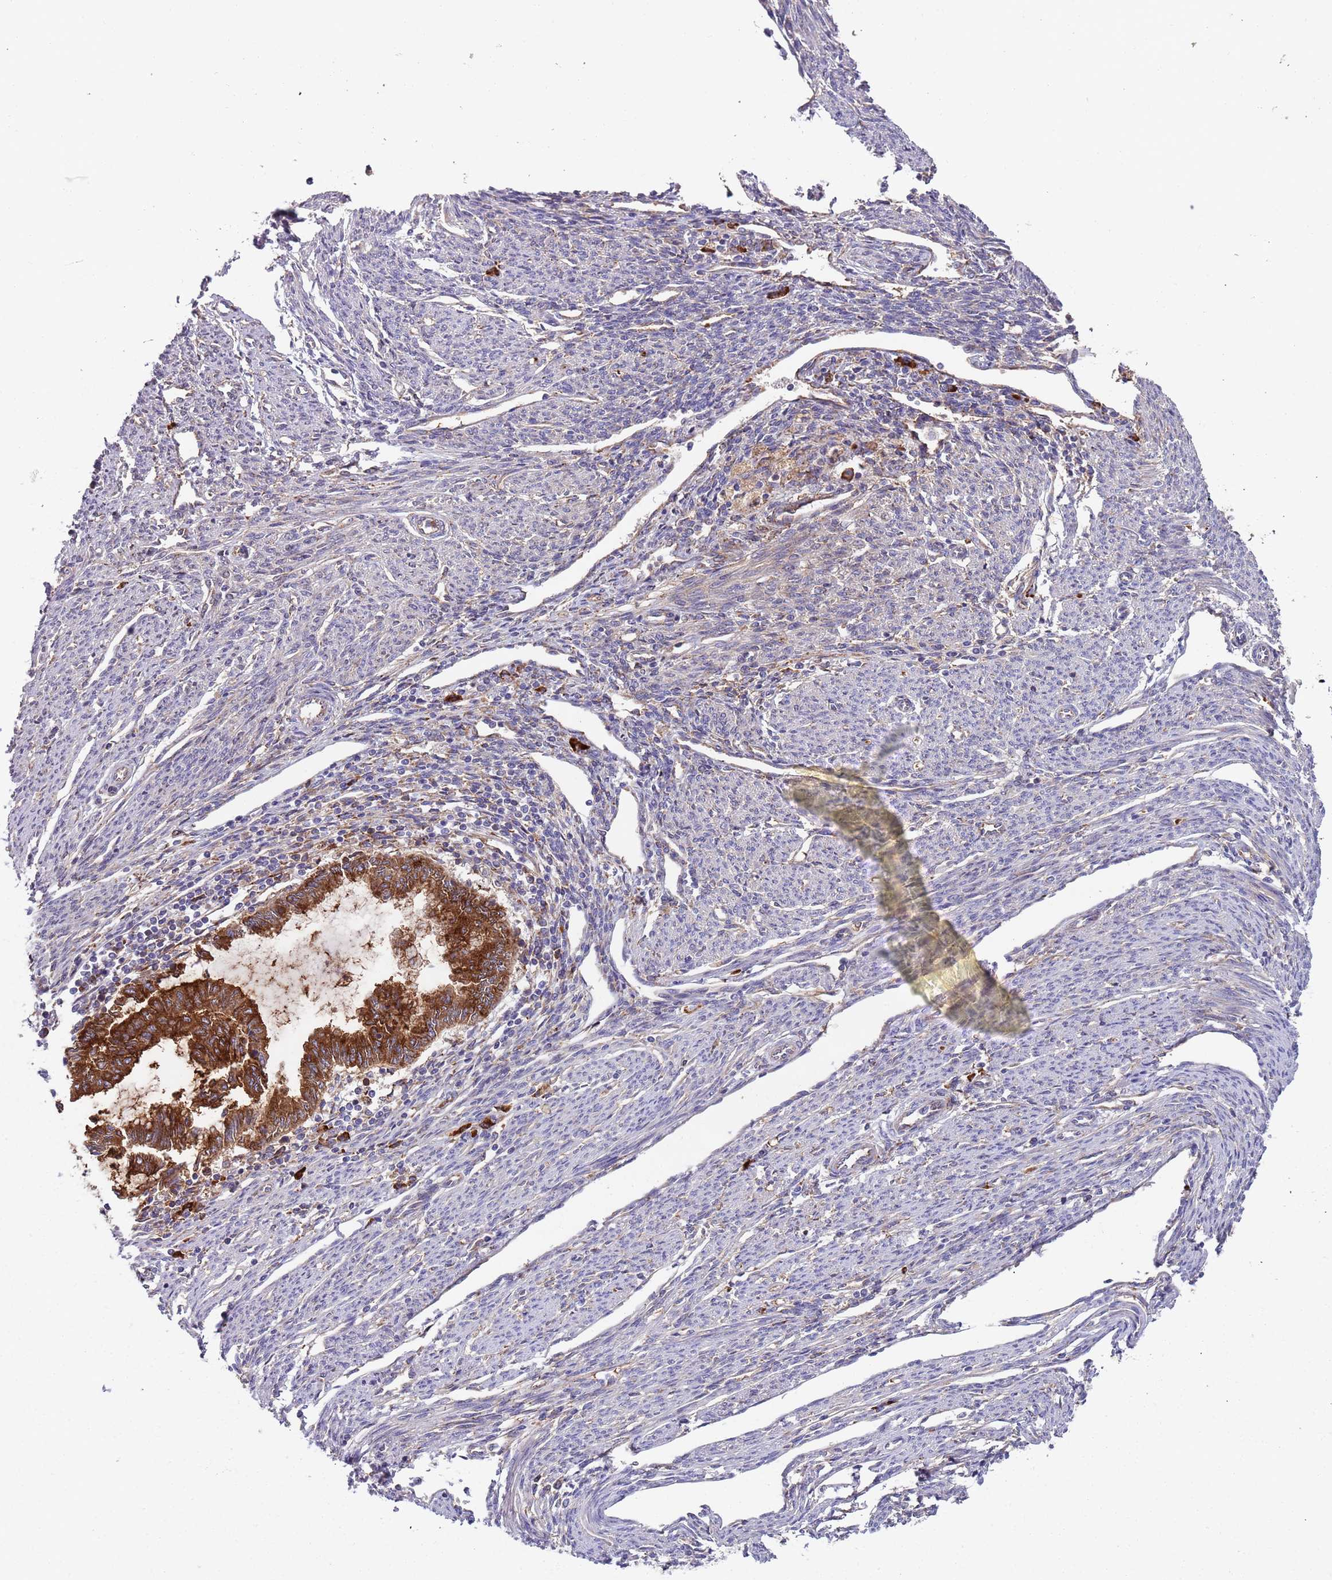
{"staining": {"intensity": "strong", "quantity": ">75%", "location": "cytoplasmic/membranous"}, "tissue": "endometrial cancer", "cell_type": "Tumor cells", "image_type": "cancer", "snomed": [{"axis": "morphology", "description": "Adenocarcinoma, NOS"}, {"axis": "topography", "description": "Endometrium"}], "caption": "A photomicrograph showing strong cytoplasmic/membranous staining in approximately >75% of tumor cells in adenocarcinoma (endometrial), as visualized by brown immunohistochemical staining.", "gene": "VWCE", "patient": {"sex": "female", "age": 79}}